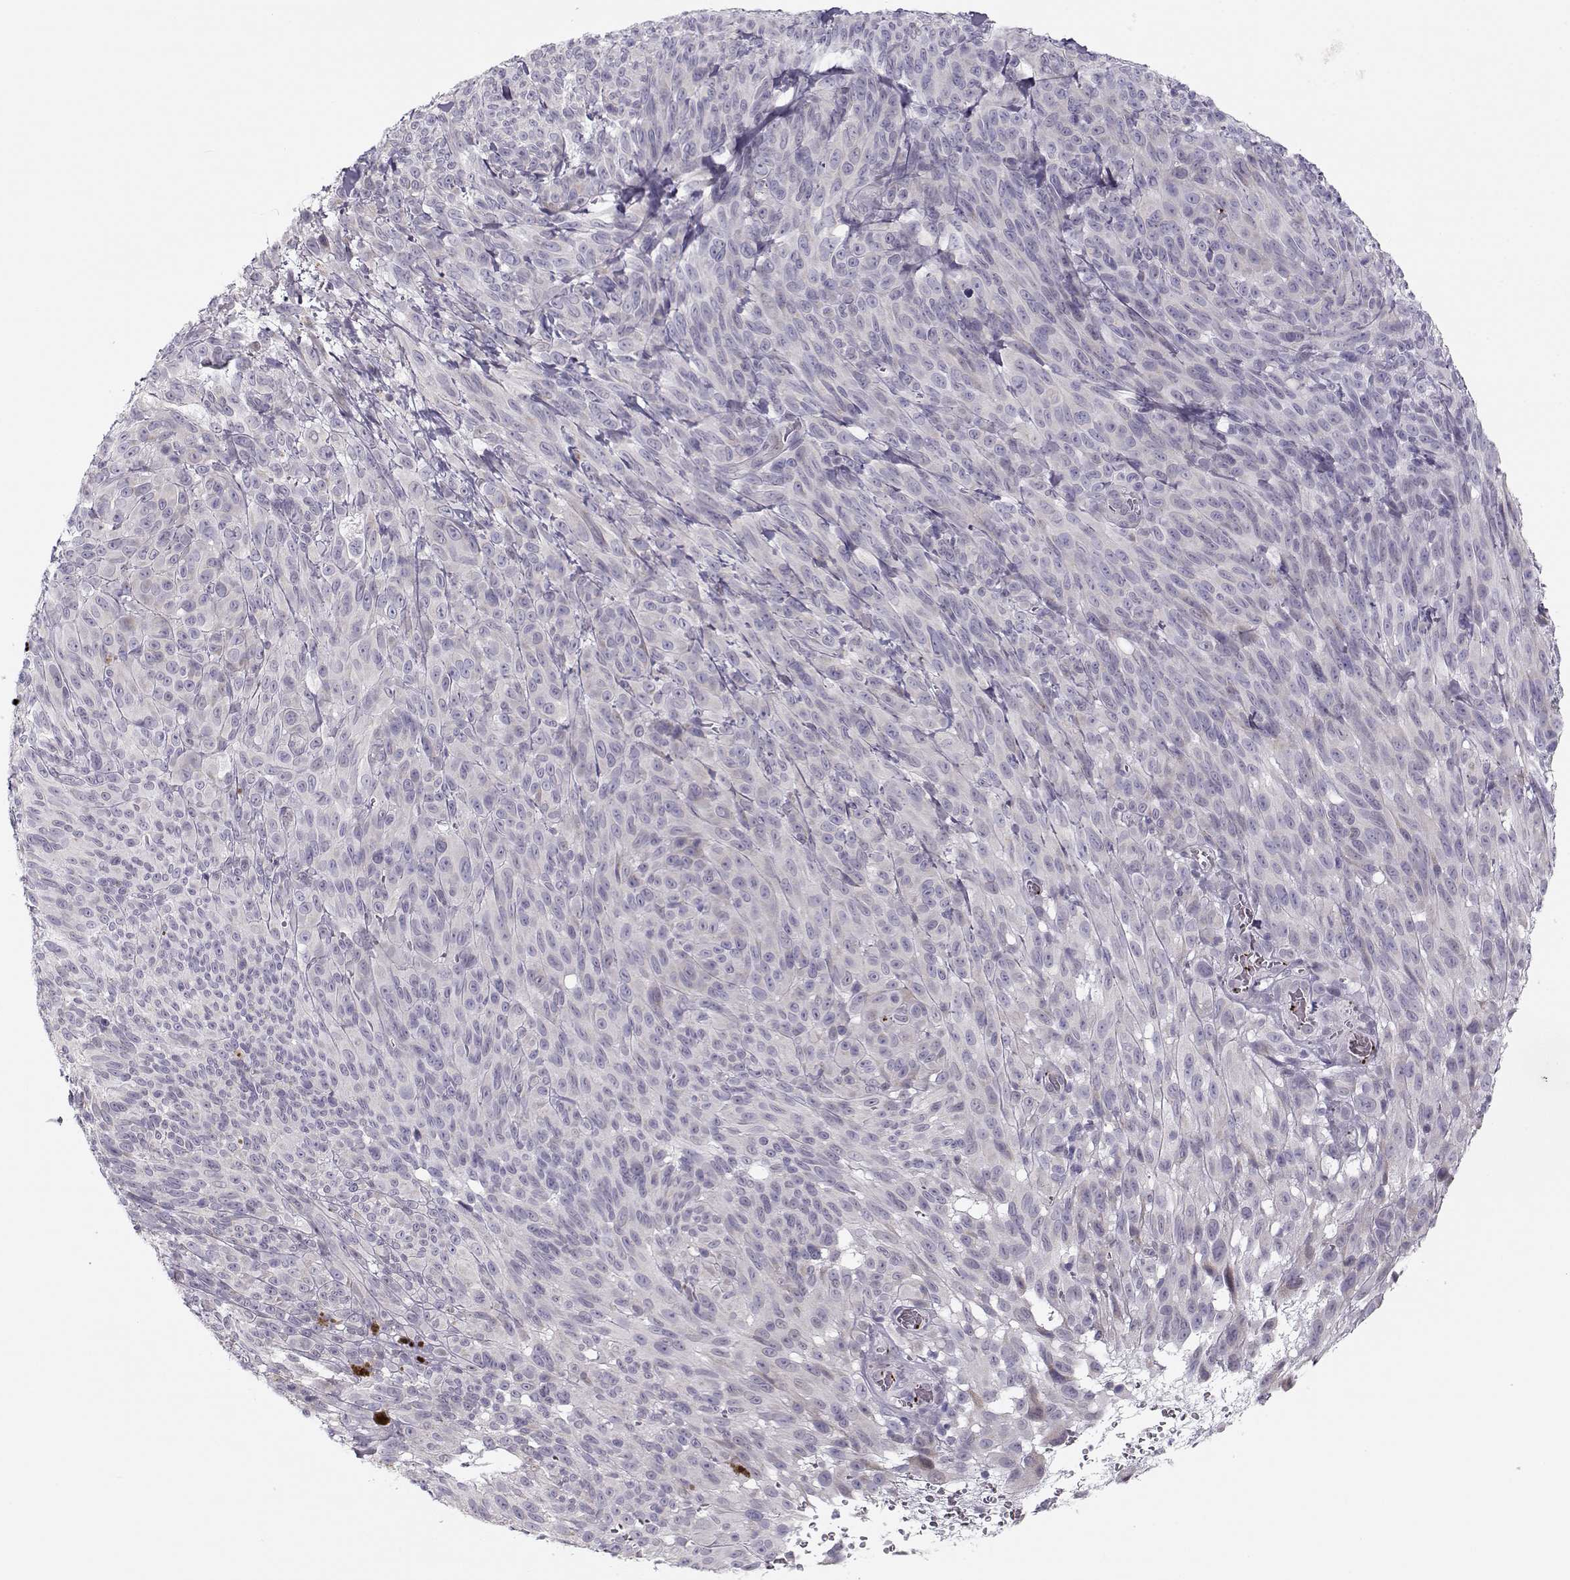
{"staining": {"intensity": "negative", "quantity": "none", "location": "none"}, "tissue": "melanoma", "cell_type": "Tumor cells", "image_type": "cancer", "snomed": [{"axis": "morphology", "description": "Malignant melanoma, NOS"}, {"axis": "topography", "description": "Skin"}], "caption": "Immunohistochemistry micrograph of malignant melanoma stained for a protein (brown), which shows no expression in tumor cells.", "gene": "KLF17", "patient": {"sex": "male", "age": 83}}